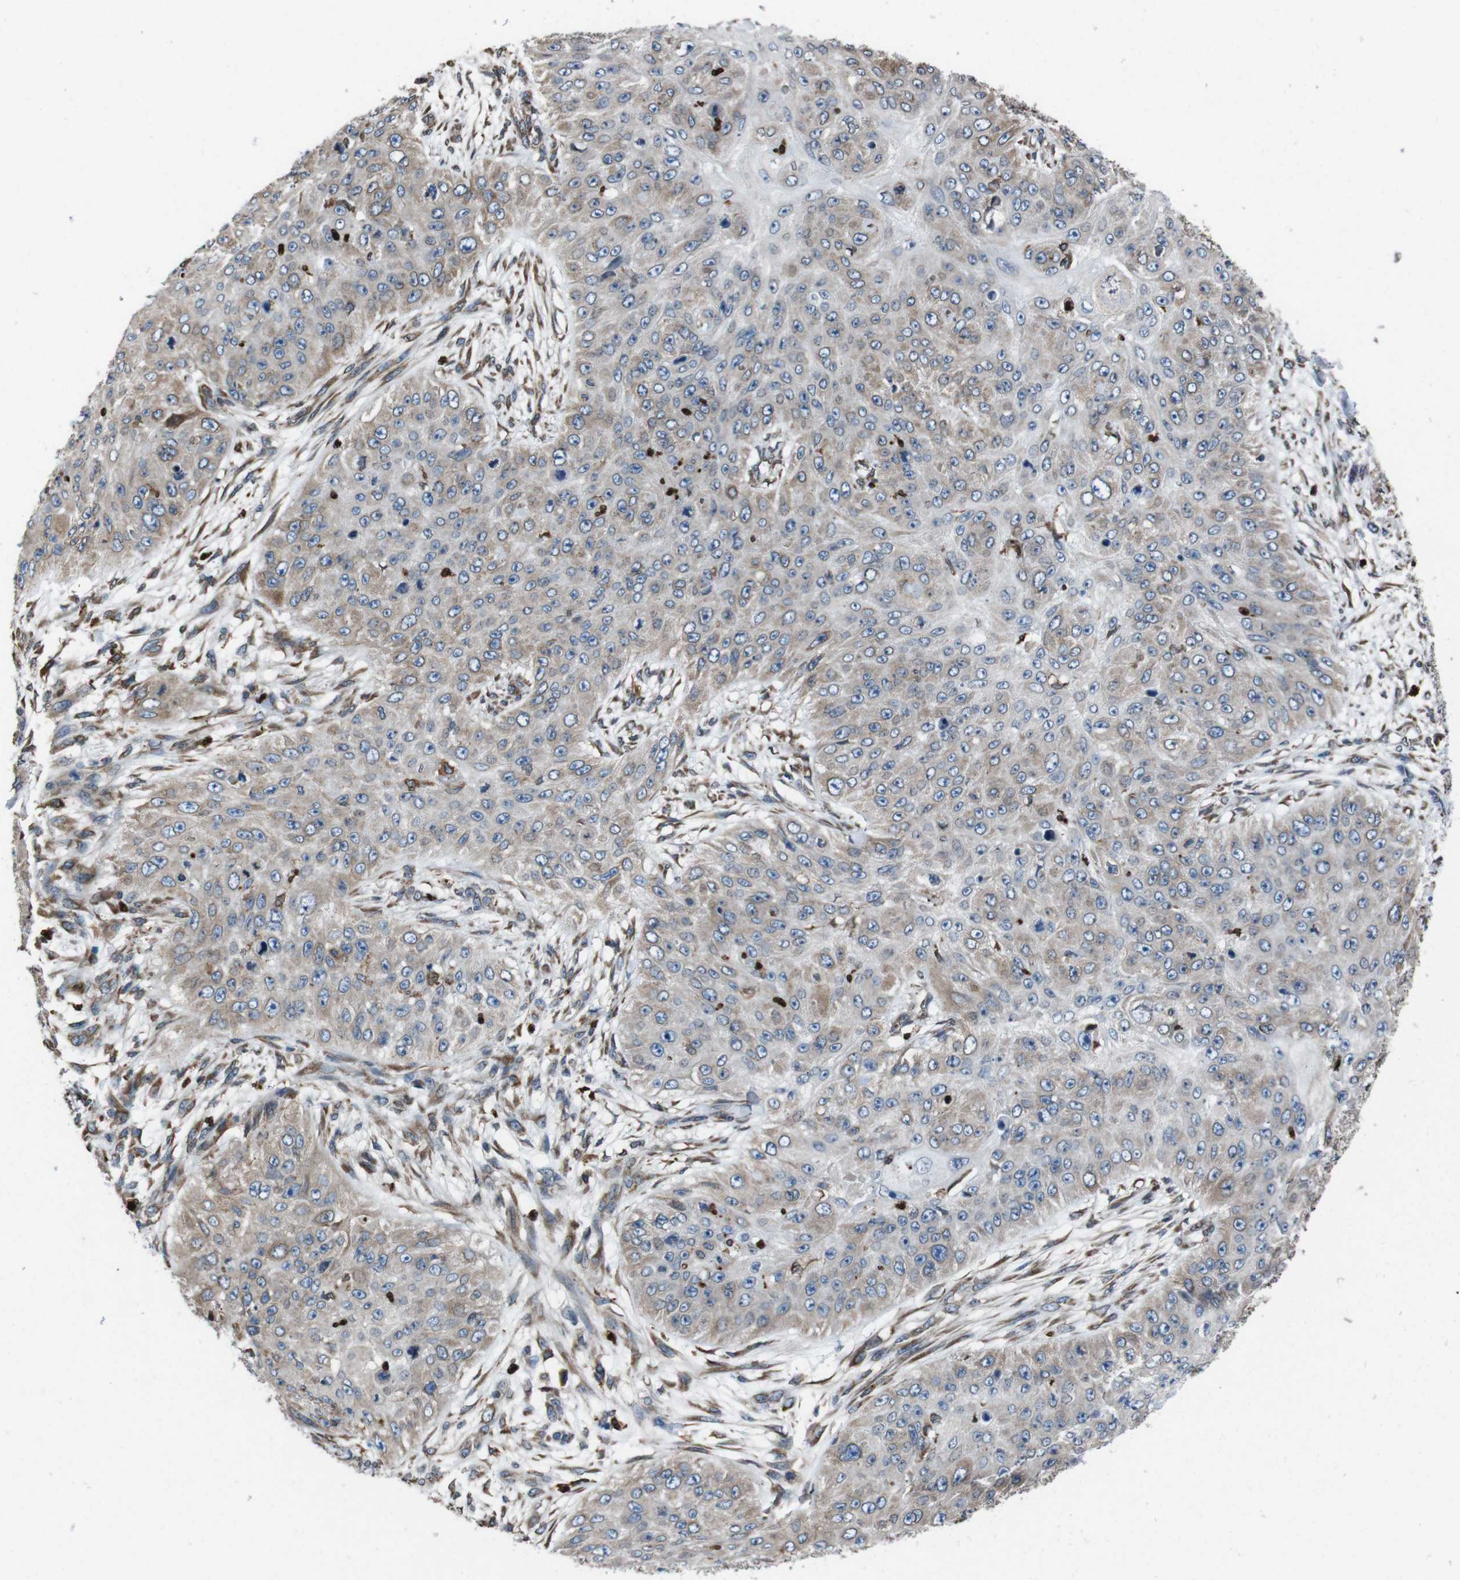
{"staining": {"intensity": "weak", "quantity": ">75%", "location": "cytoplasmic/membranous"}, "tissue": "skin cancer", "cell_type": "Tumor cells", "image_type": "cancer", "snomed": [{"axis": "morphology", "description": "Squamous cell carcinoma, NOS"}, {"axis": "topography", "description": "Skin"}], "caption": "DAB immunohistochemical staining of skin cancer exhibits weak cytoplasmic/membranous protein positivity in approximately >75% of tumor cells.", "gene": "APMAP", "patient": {"sex": "female", "age": 80}}